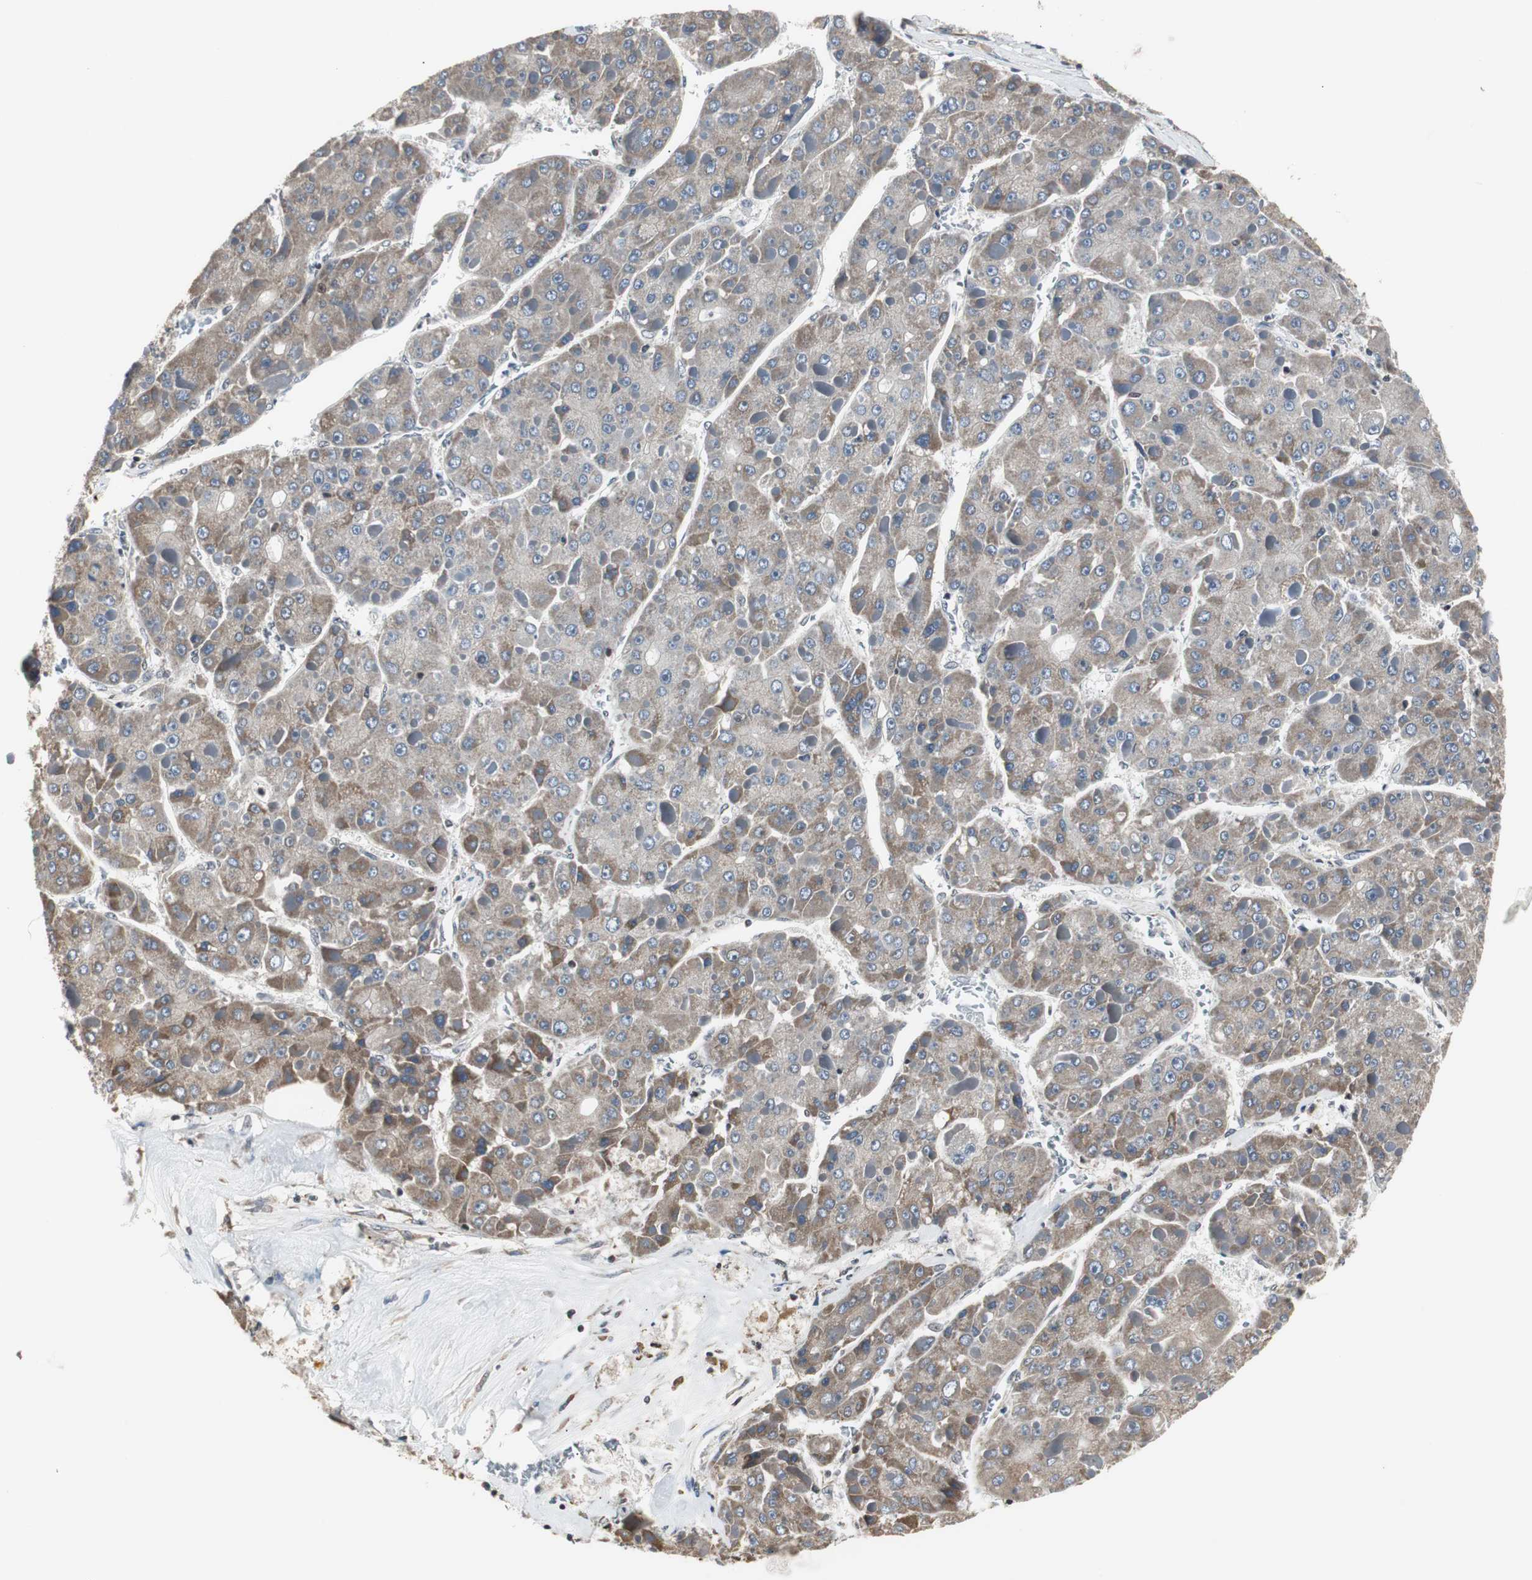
{"staining": {"intensity": "weak", "quantity": ">75%", "location": "cytoplasmic/membranous"}, "tissue": "liver cancer", "cell_type": "Tumor cells", "image_type": "cancer", "snomed": [{"axis": "morphology", "description": "Carcinoma, Hepatocellular, NOS"}, {"axis": "topography", "description": "Liver"}], "caption": "Immunohistochemical staining of hepatocellular carcinoma (liver) reveals low levels of weak cytoplasmic/membranous expression in about >75% of tumor cells. The staining was performed using DAB to visualize the protein expression in brown, while the nuclei were stained in blue with hematoxylin (Magnification: 20x).", "gene": "TERF2IP", "patient": {"sex": "female", "age": 73}}